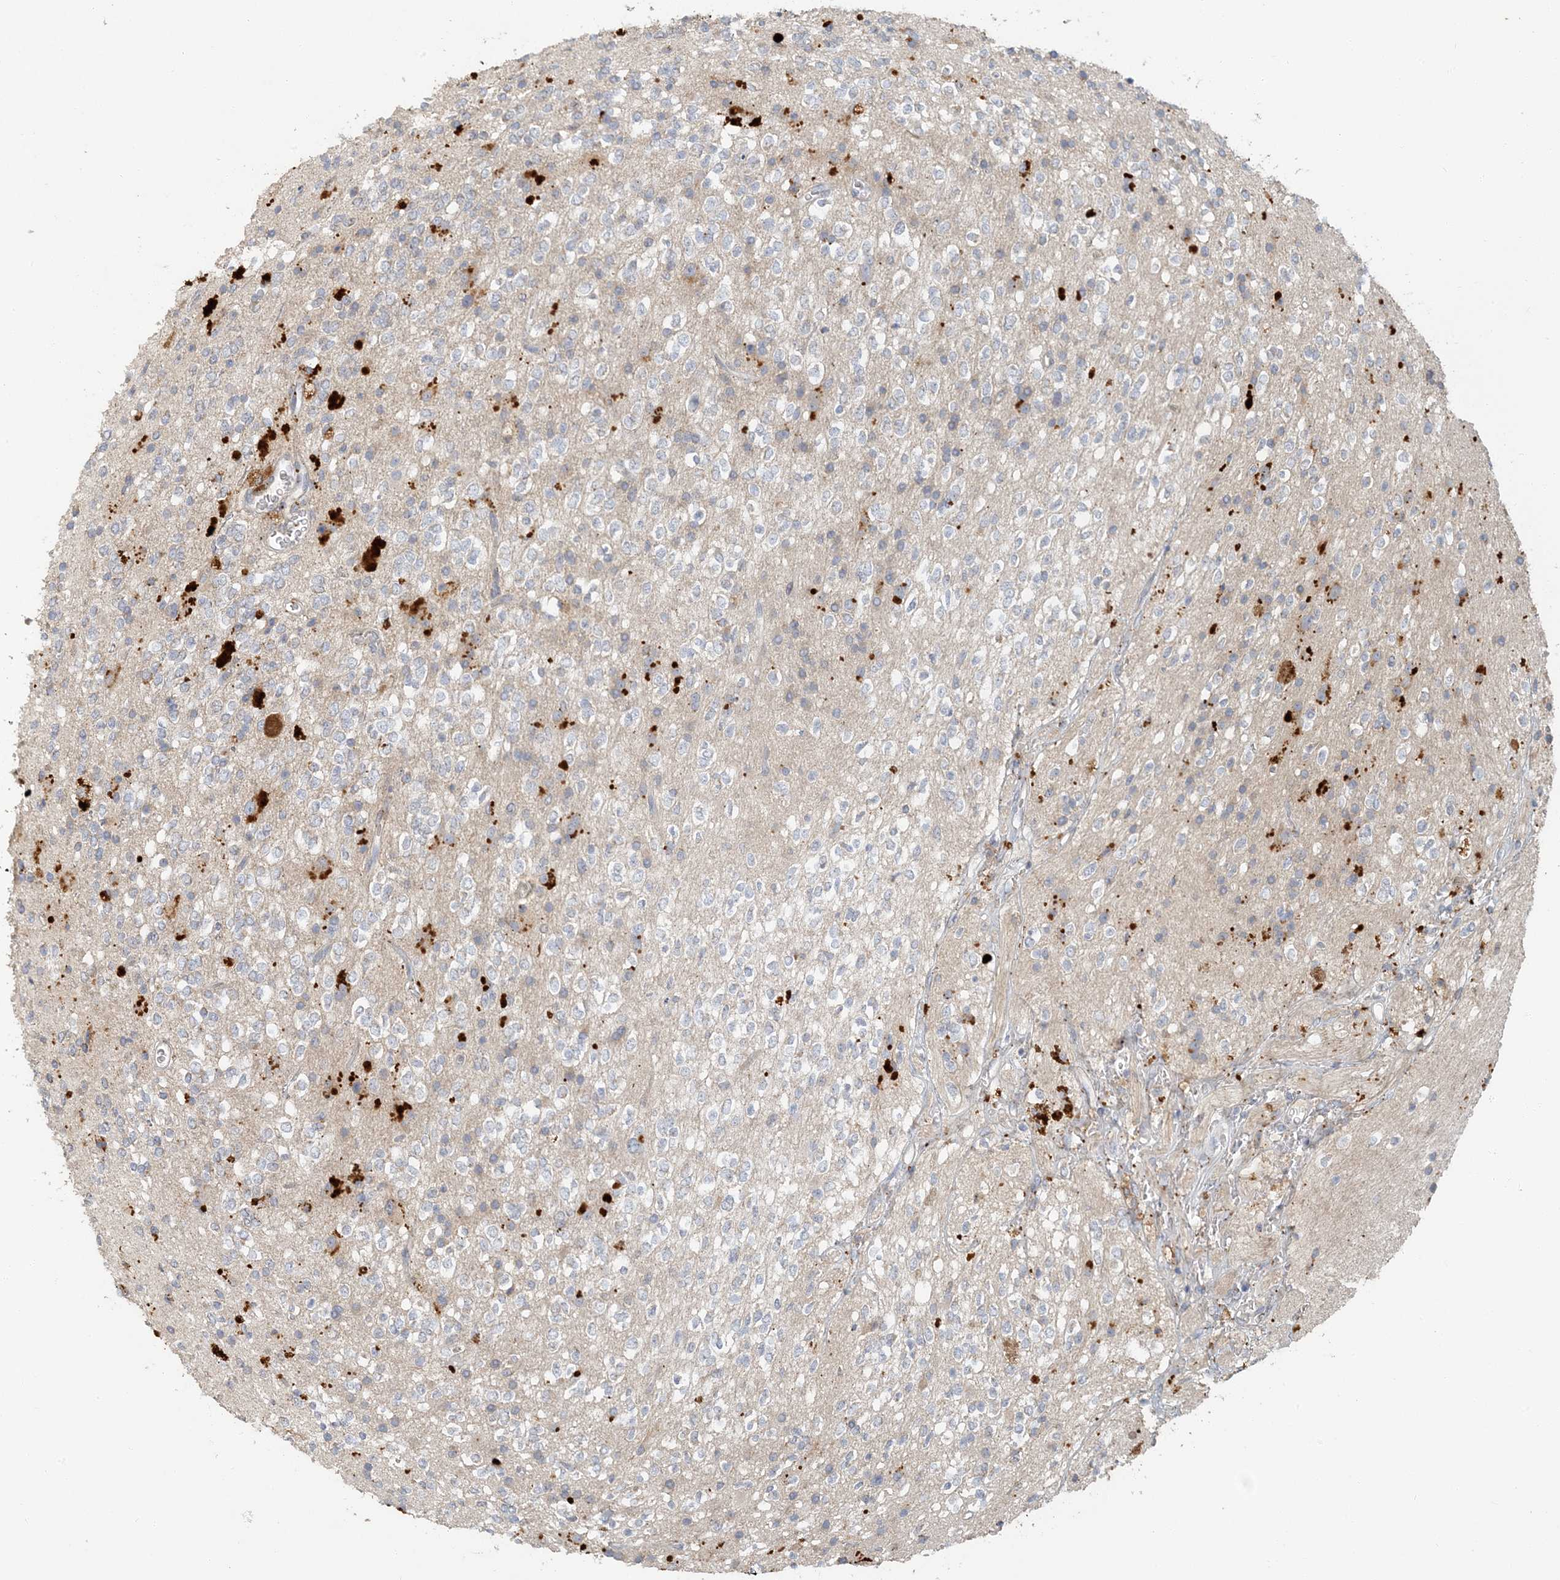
{"staining": {"intensity": "negative", "quantity": "none", "location": "none"}, "tissue": "glioma", "cell_type": "Tumor cells", "image_type": "cancer", "snomed": [{"axis": "morphology", "description": "Glioma, malignant, High grade"}, {"axis": "topography", "description": "Brain"}], "caption": "Tumor cells are negative for protein expression in human glioma. Nuclei are stained in blue.", "gene": "LTN1", "patient": {"sex": "male", "age": 34}}